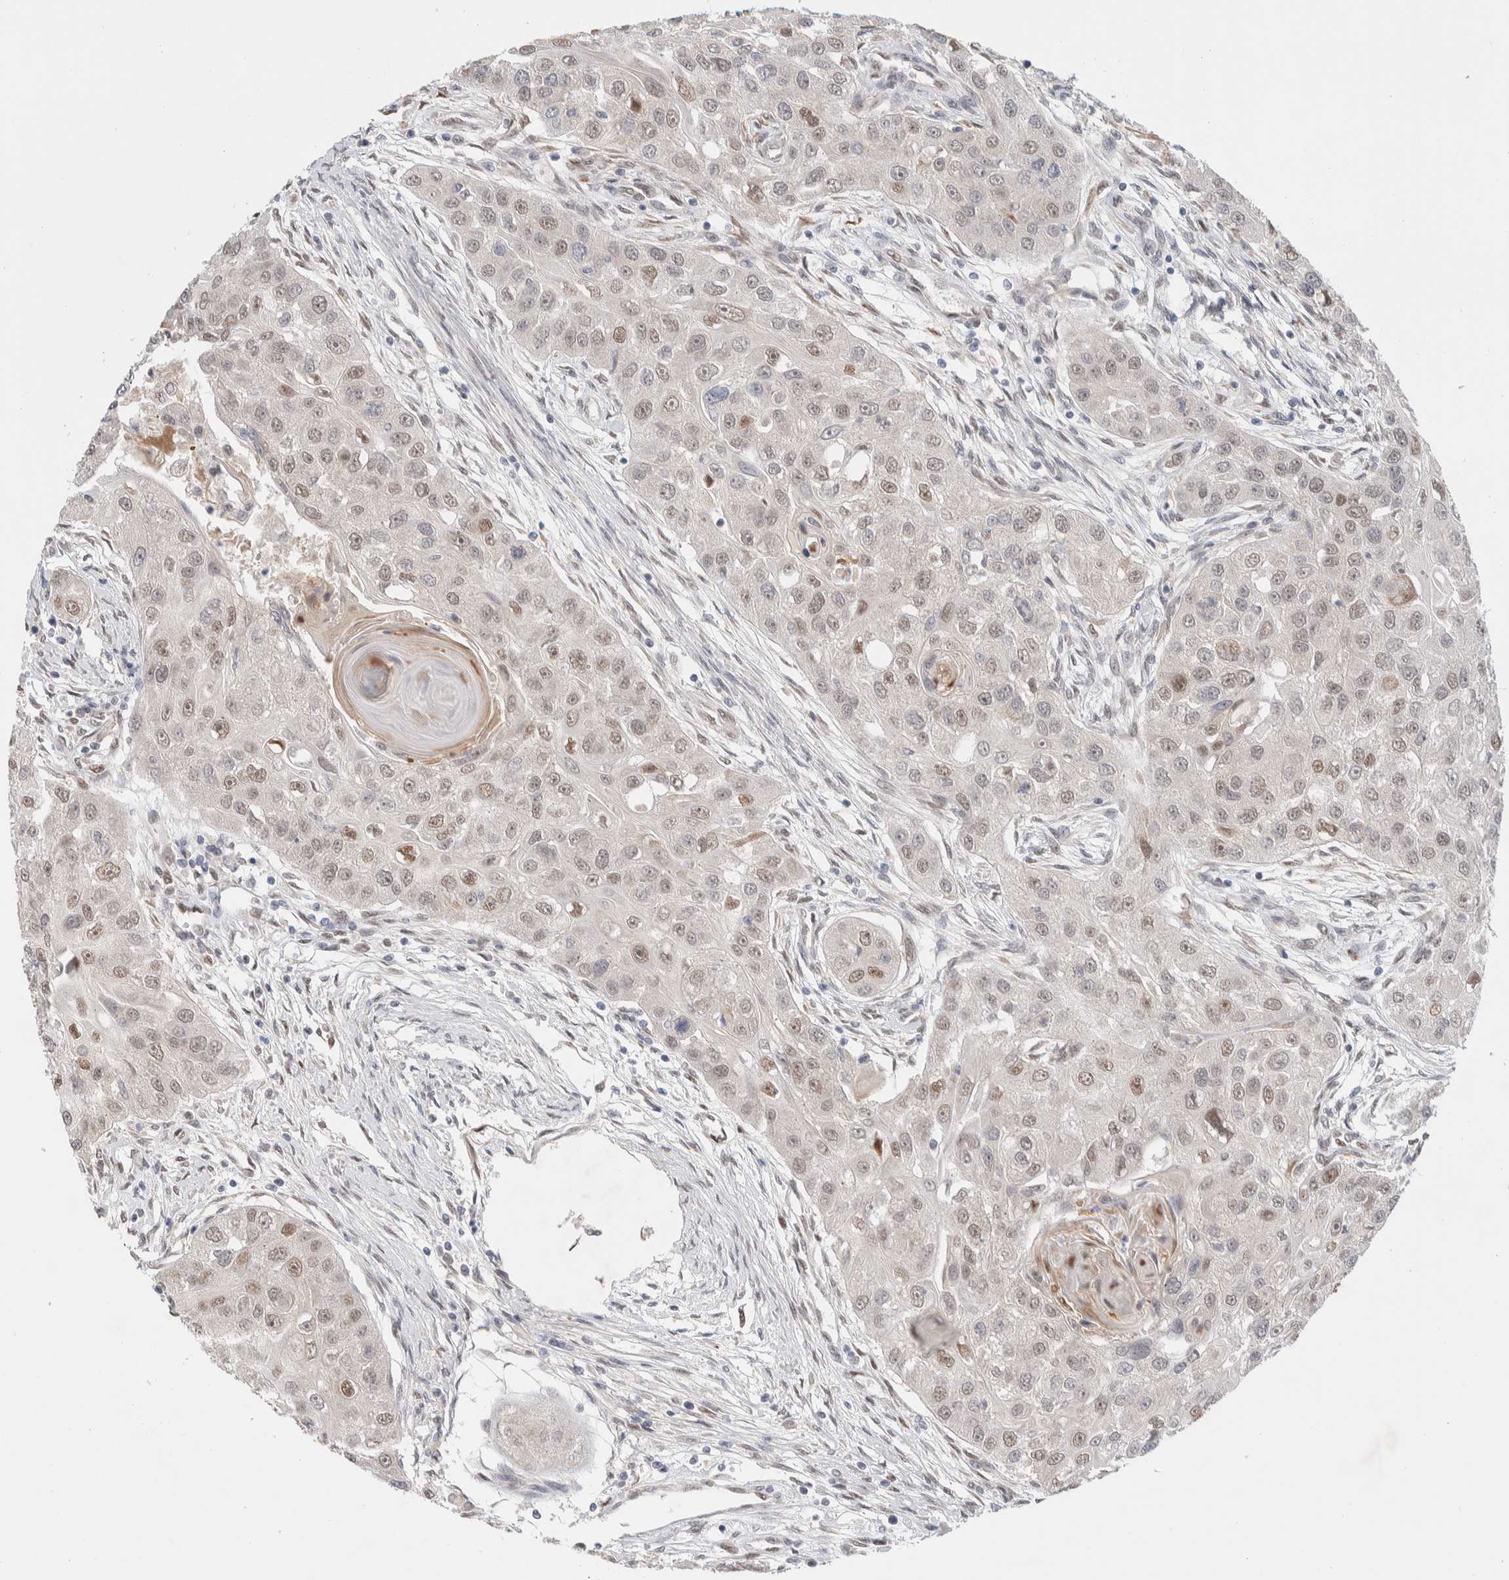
{"staining": {"intensity": "moderate", "quantity": "25%-75%", "location": "nuclear"}, "tissue": "head and neck cancer", "cell_type": "Tumor cells", "image_type": "cancer", "snomed": [{"axis": "morphology", "description": "Normal tissue, NOS"}, {"axis": "morphology", "description": "Squamous cell carcinoma, NOS"}, {"axis": "topography", "description": "Skeletal muscle"}, {"axis": "topography", "description": "Head-Neck"}], "caption": "There is medium levels of moderate nuclear positivity in tumor cells of head and neck cancer (squamous cell carcinoma), as demonstrated by immunohistochemical staining (brown color).", "gene": "PRMT1", "patient": {"sex": "male", "age": 51}}